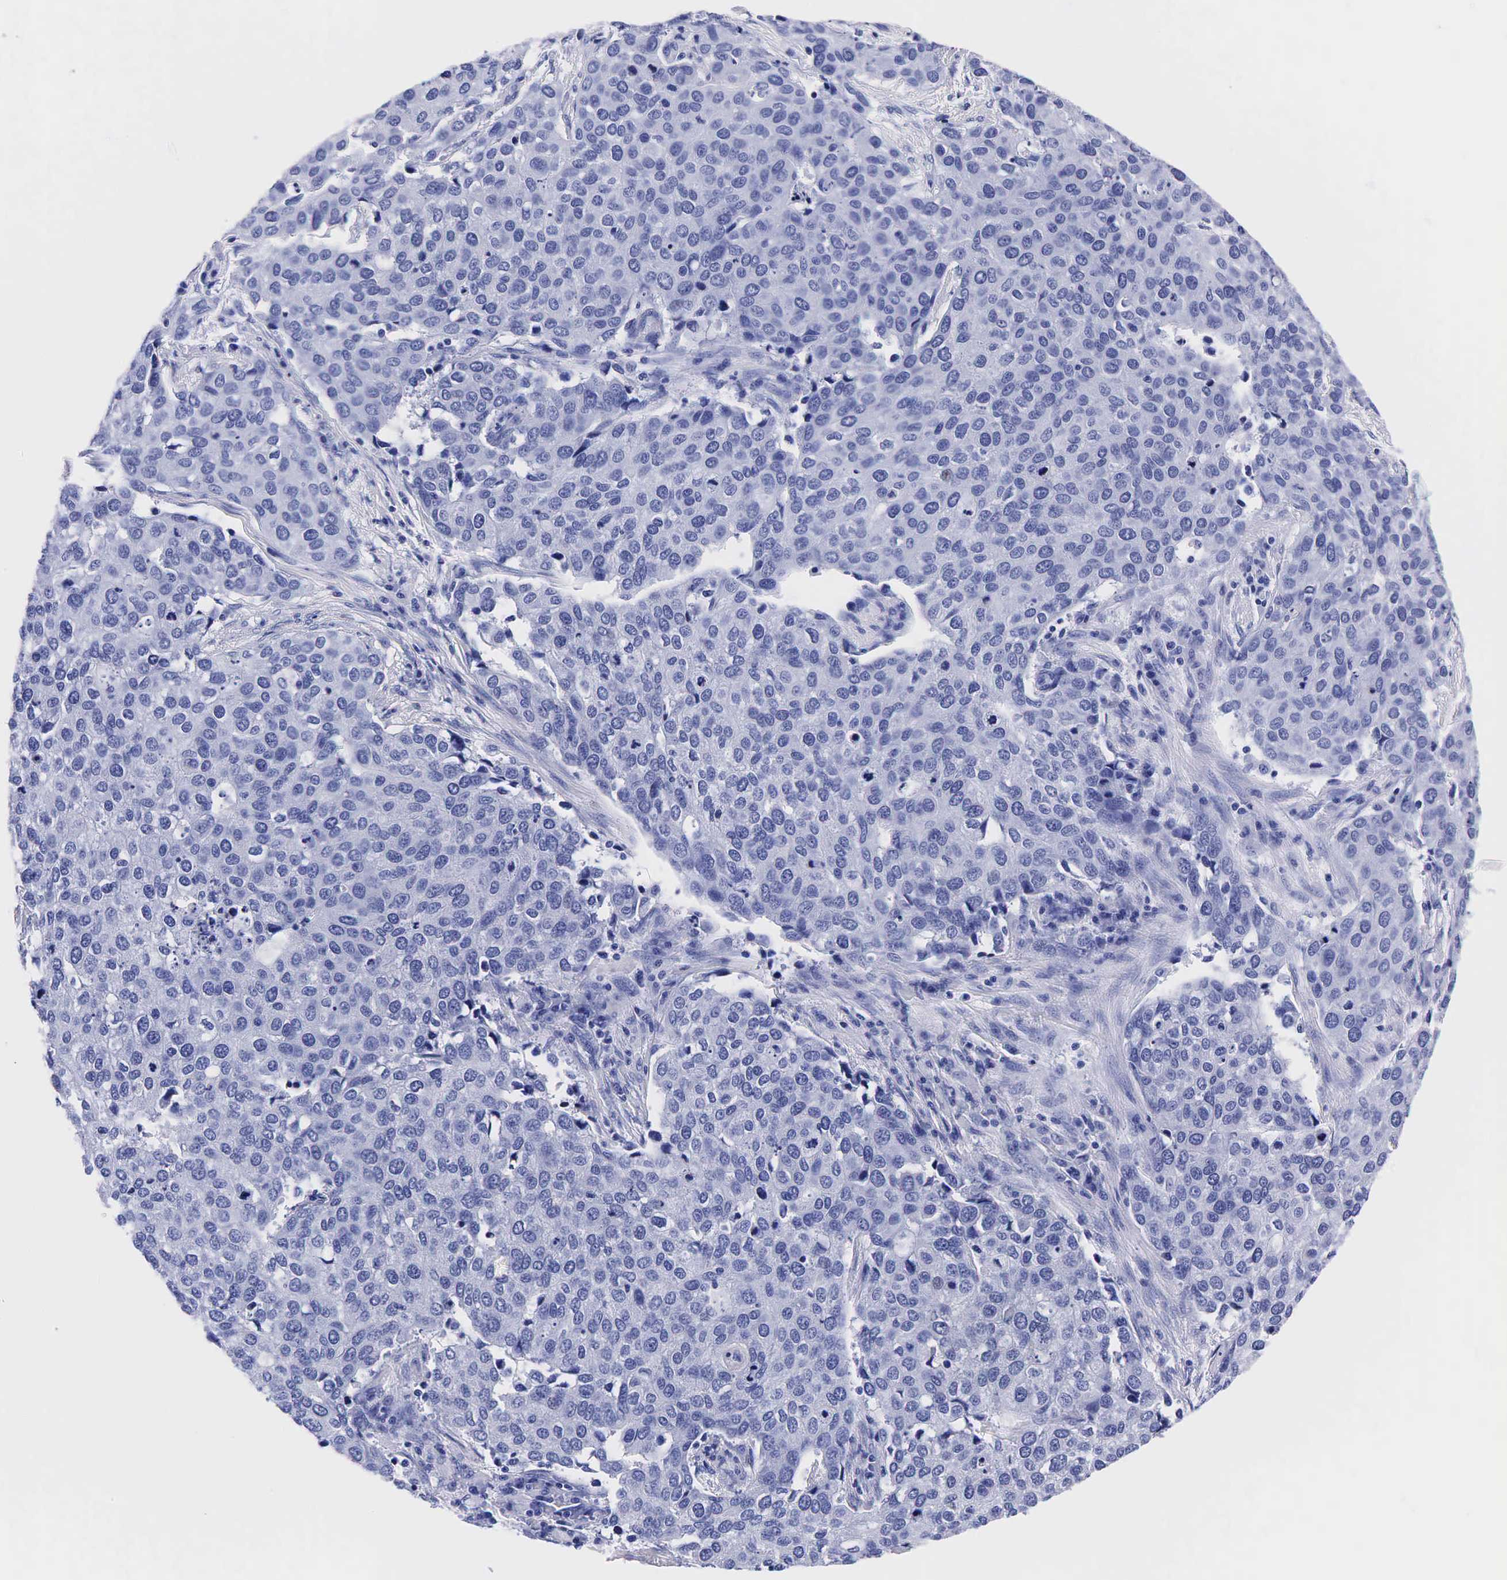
{"staining": {"intensity": "negative", "quantity": "none", "location": "none"}, "tissue": "cervical cancer", "cell_type": "Tumor cells", "image_type": "cancer", "snomed": [{"axis": "morphology", "description": "Squamous cell carcinoma, NOS"}, {"axis": "topography", "description": "Cervix"}], "caption": "Immunohistochemistry (IHC) of human cervical squamous cell carcinoma demonstrates no expression in tumor cells.", "gene": "TG", "patient": {"sex": "female", "age": 54}}